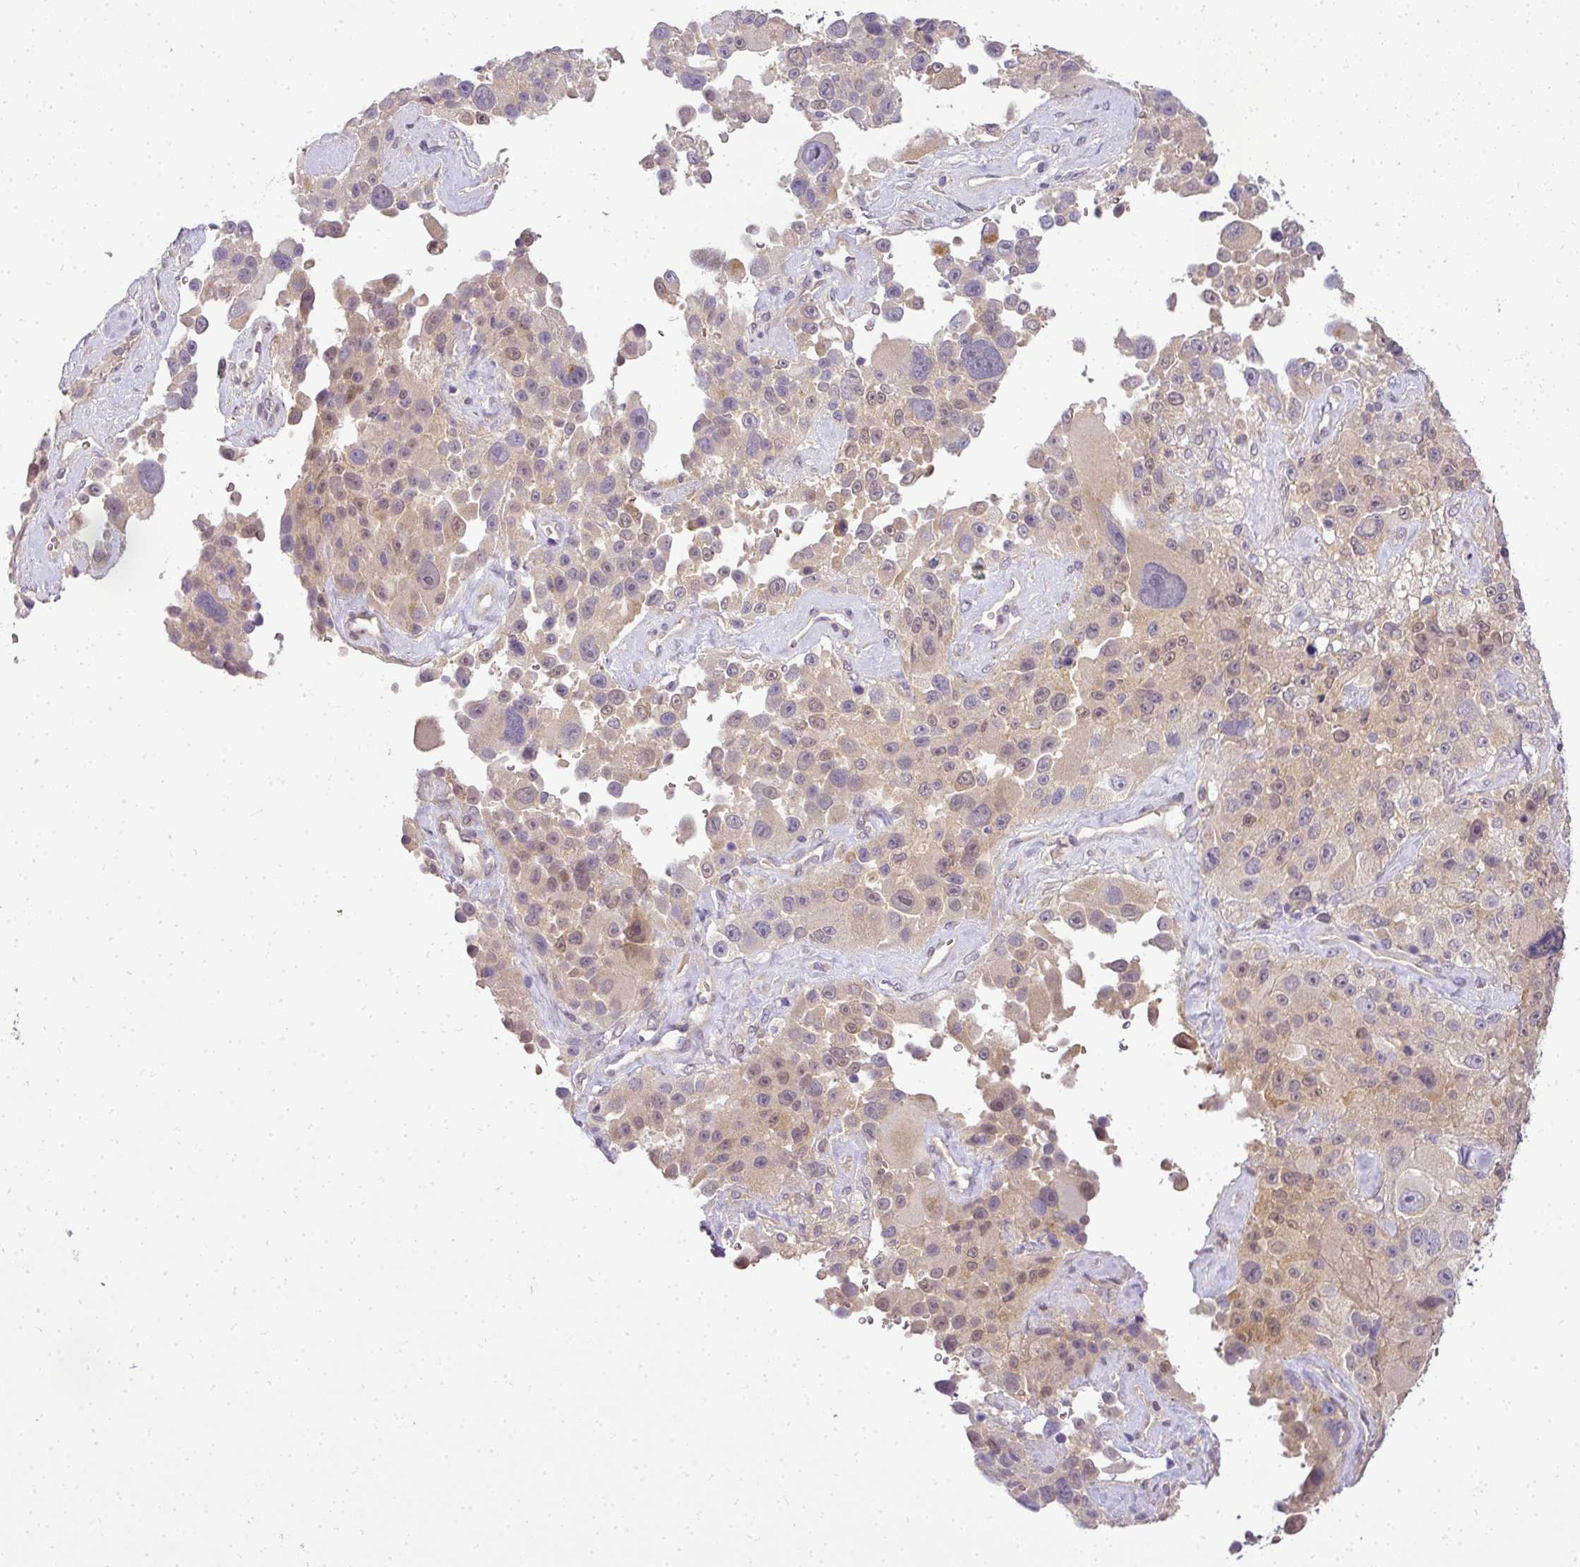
{"staining": {"intensity": "weak", "quantity": "25%-75%", "location": "nuclear"}, "tissue": "melanoma", "cell_type": "Tumor cells", "image_type": "cancer", "snomed": [{"axis": "morphology", "description": "Malignant melanoma, Metastatic site"}, {"axis": "topography", "description": "Lymph node"}], "caption": "Melanoma stained for a protein (brown) reveals weak nuclear positive expression in approximately 25%-75% of tumor cells.", "gene": "ADH5", "patient": {"sex": "male", "age": 62}}